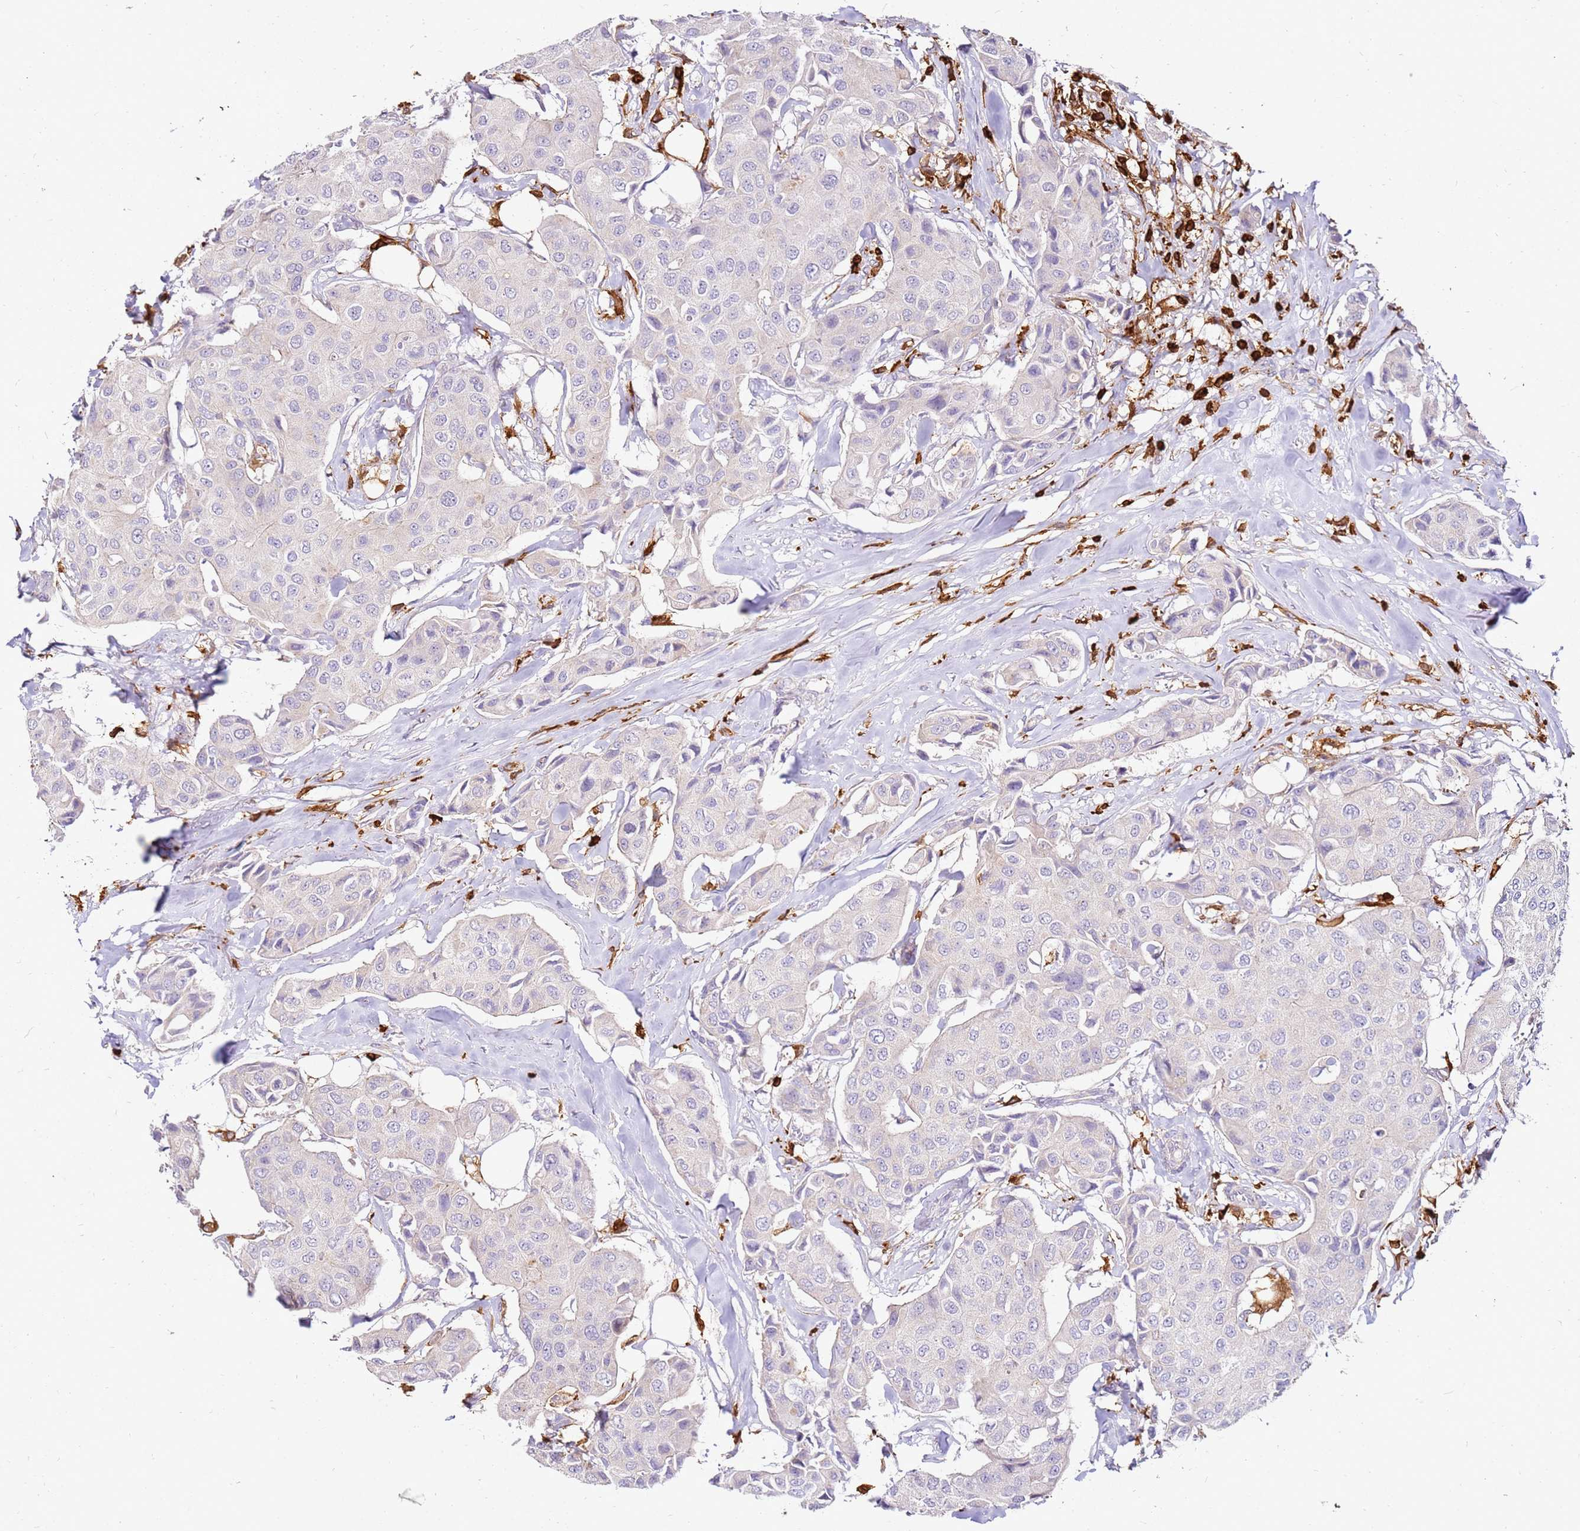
{"staining": {"intensity": "negative", "quantity": "none", "location": "none"}, "tissue": "breast cancer", "cell_type": "Tumor cells", "image_type": "cancer", "snomed": [{"axis": "morphology", "description": "Duct carcinoma"}, {"axis": "topography", "description": "Breast"}], "caption": "An image of human breast cancer is negative for staining in tumor cells.", "gene": "CORO1A", "patient": {"sex": "female", "age": 80}}